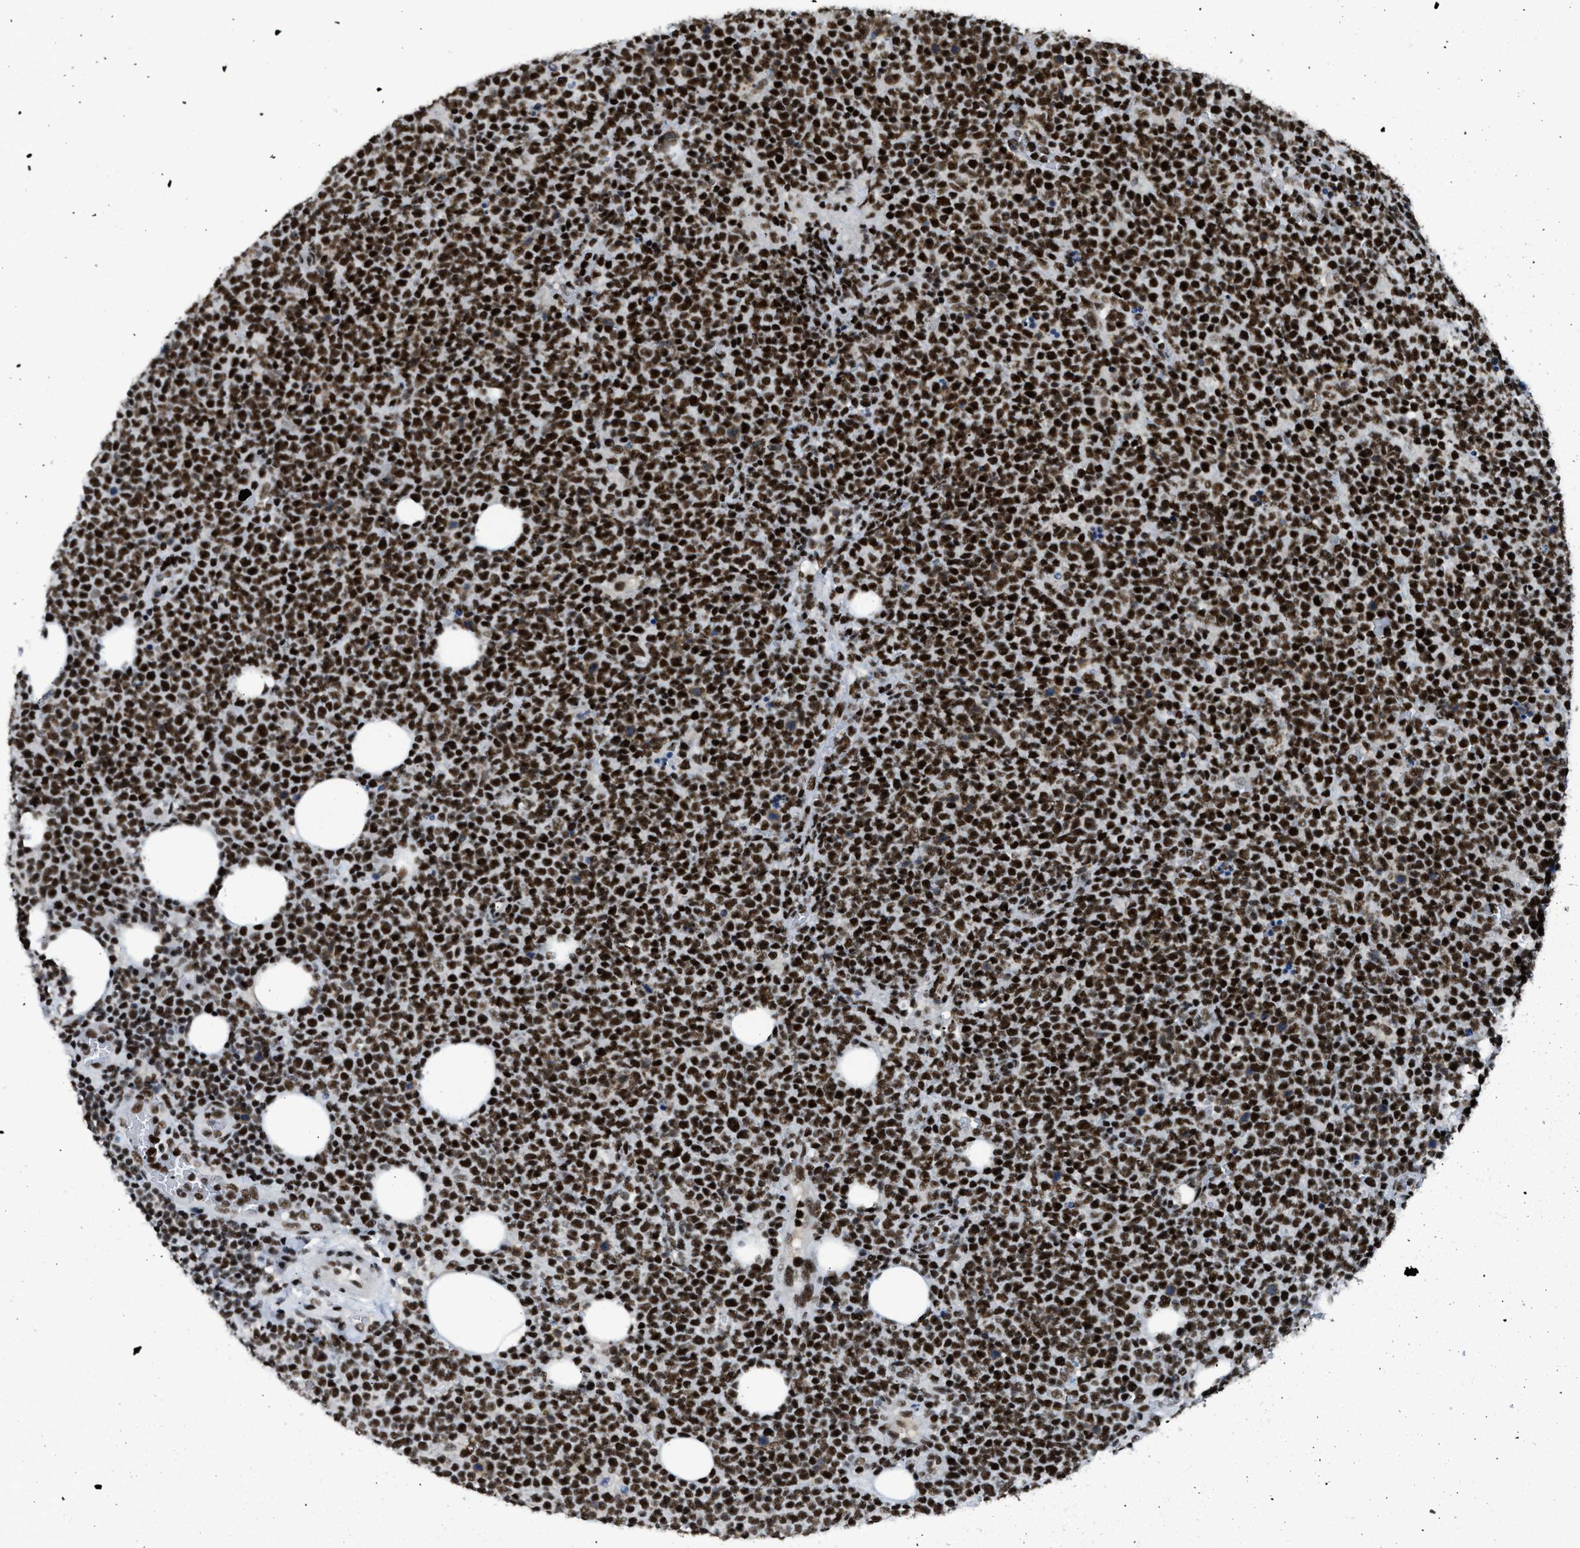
{"staining": {"intensity": "strong", "quantity": ">75%", "location": "nuclear"}, "tissue": "lymphoma", "cell_type": "Tumor cells", "image_type": "cancer", "snomed": [{"axis": "morphology", "description": "Malignant lymphoma, non-Hodgkin's type, High grade"}, {"axis": "topography", "description": "Lymph node"}], "caption": "A high amount of strong nuclear positivity is identified in approximately >75% of tumor cells in lymphoma tissue. Using DAB (3,3'-diaminobenzidine) (brown) and hematoxylin (blue) stains, captured at high magnification using brightfield microscopy.", "gene": "SCAF4", "patient": {"sex": "male", "age": 61}}